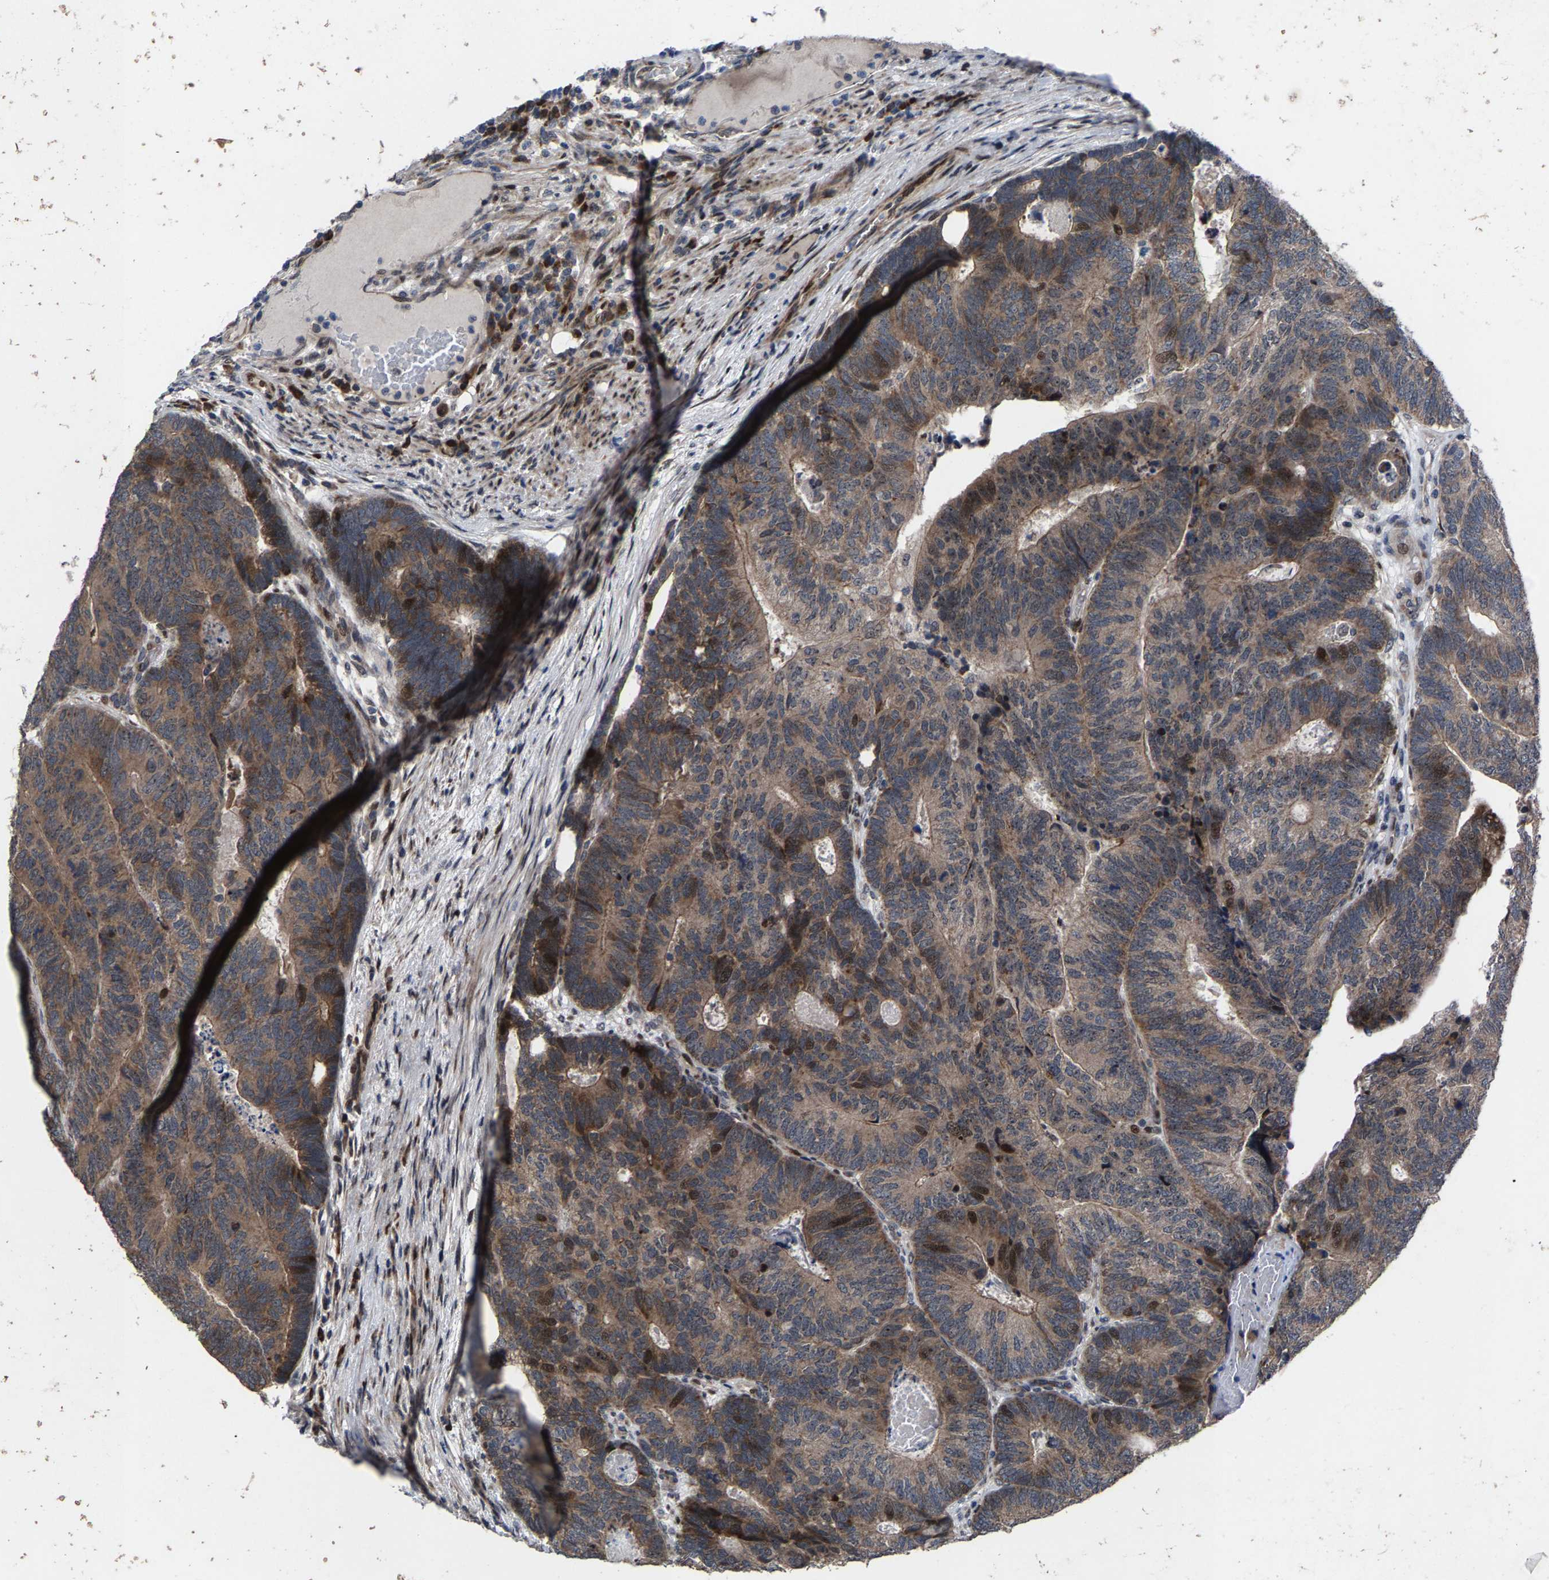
{"staining": {"intensity": "moderate", "quantity": "25%-75%", "location": "cytoplasmic/membranous,nuclear"}, "tissue": "colorectal cancer", "cell_type": "Tumor cells", "image_type": "cancer", "snomed": [{"axis": "morphology", "description": "Adenocarcinoma, NOS"}, {"axis": "topography", "description": "Colon"}], "caption": "An image showing moderate cytoplasmic/membranous and nuclear positivity in about 25%-75% of tumor cells in colorectal adenocarcinoma, as visualized by brown immunohistochemical staining.", "gene": "HAUS6", "patient": {"sex": "female", "age": 67}}